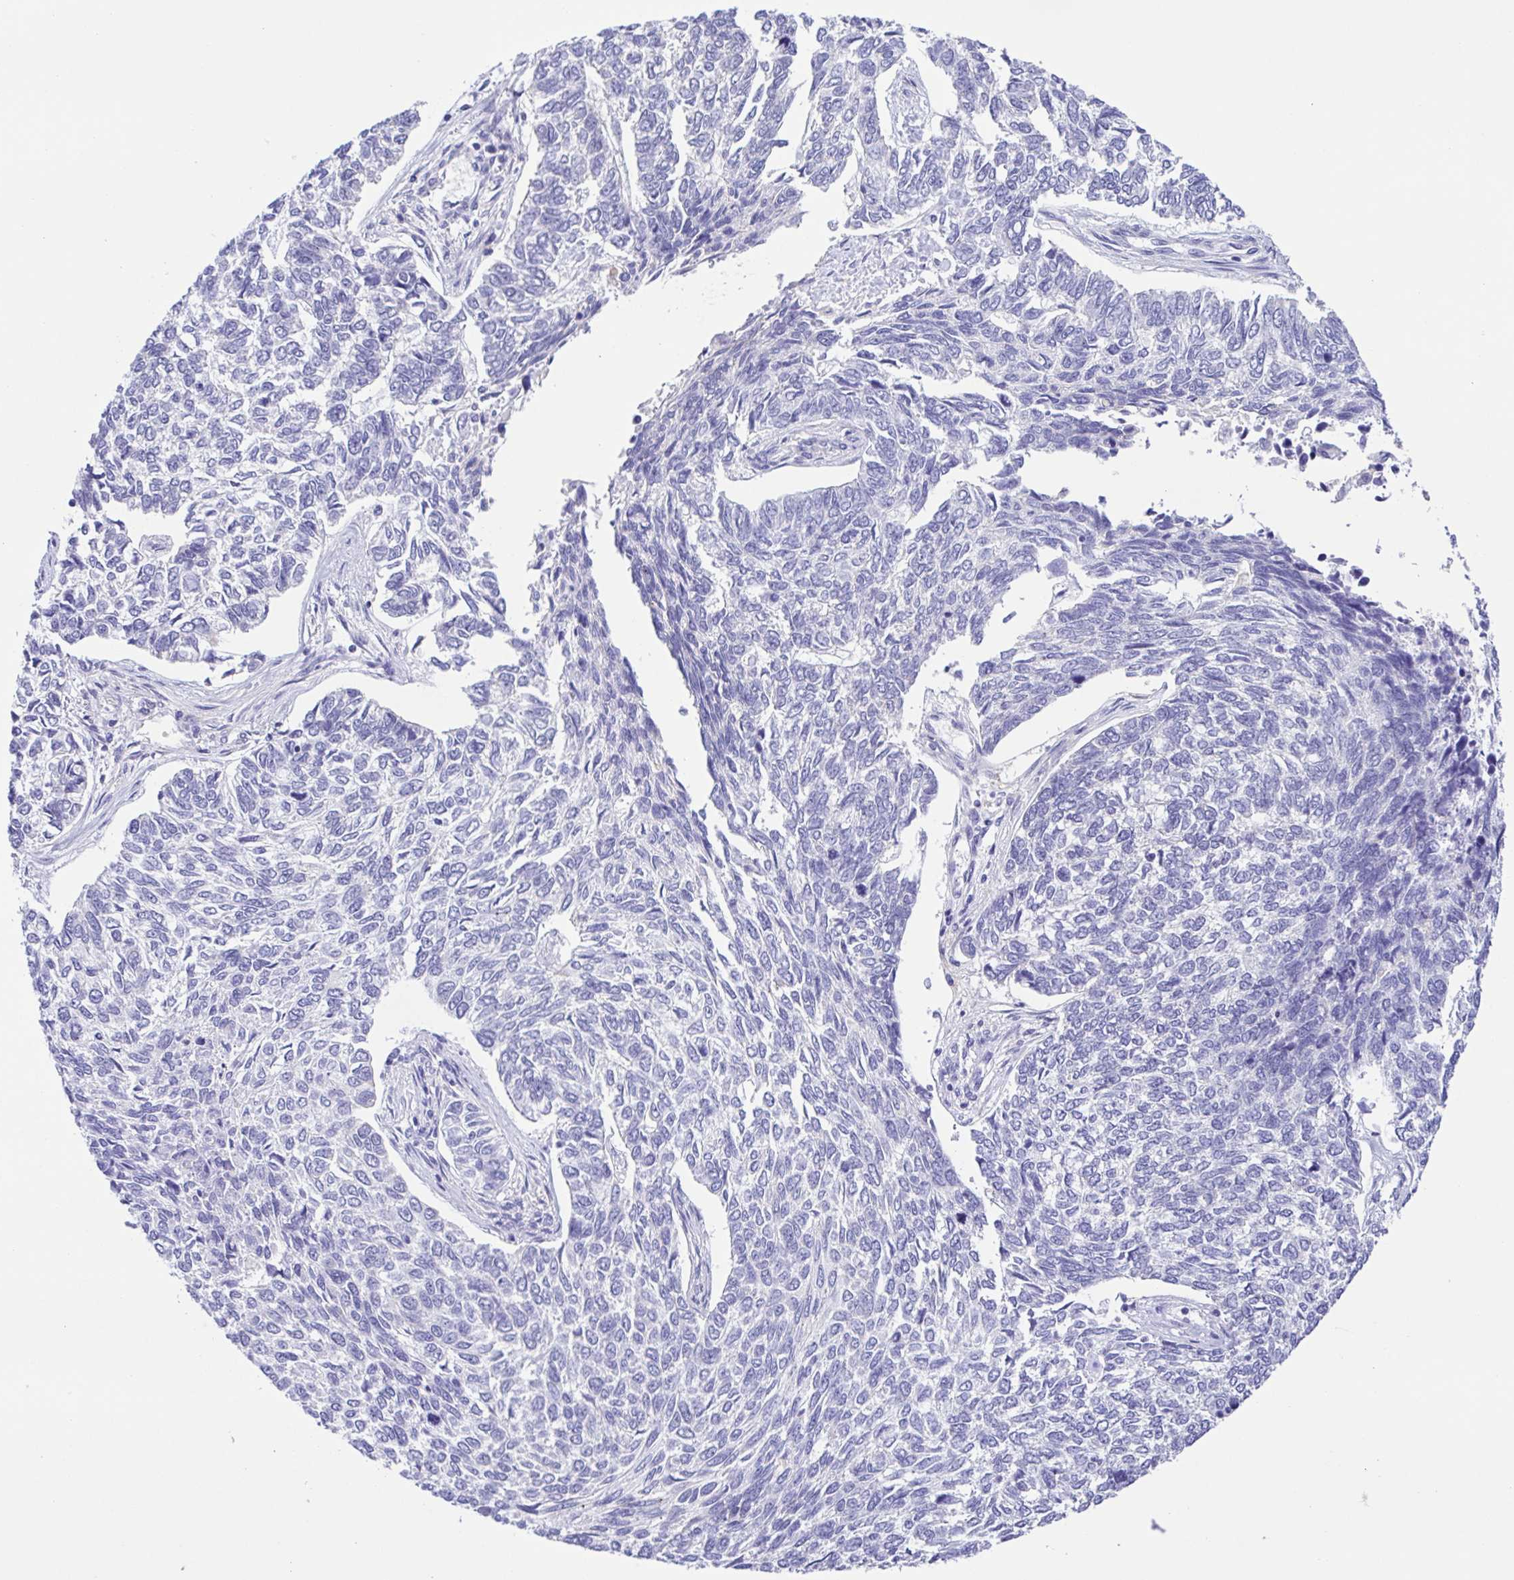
{"staining": {"intensity": "negative", "quantity": "none", "location": "none"}, "tissue": "skin cancer", "cell_type": "Tumor cells", "image_type": "cancer", "snomed": [{"axis": "morphology", "description": "Basal cell carcinoma"}, {"axis": "topography", "description": "Skin"}], "caption": "Photomicrograph shows no significant protein positivity in tumor cells of skin cancer. (DAB IHC visualized using brightfield microscopy, high magnification).", "gene": "CD72", "patient": {"sex": "female", "age": 65}}